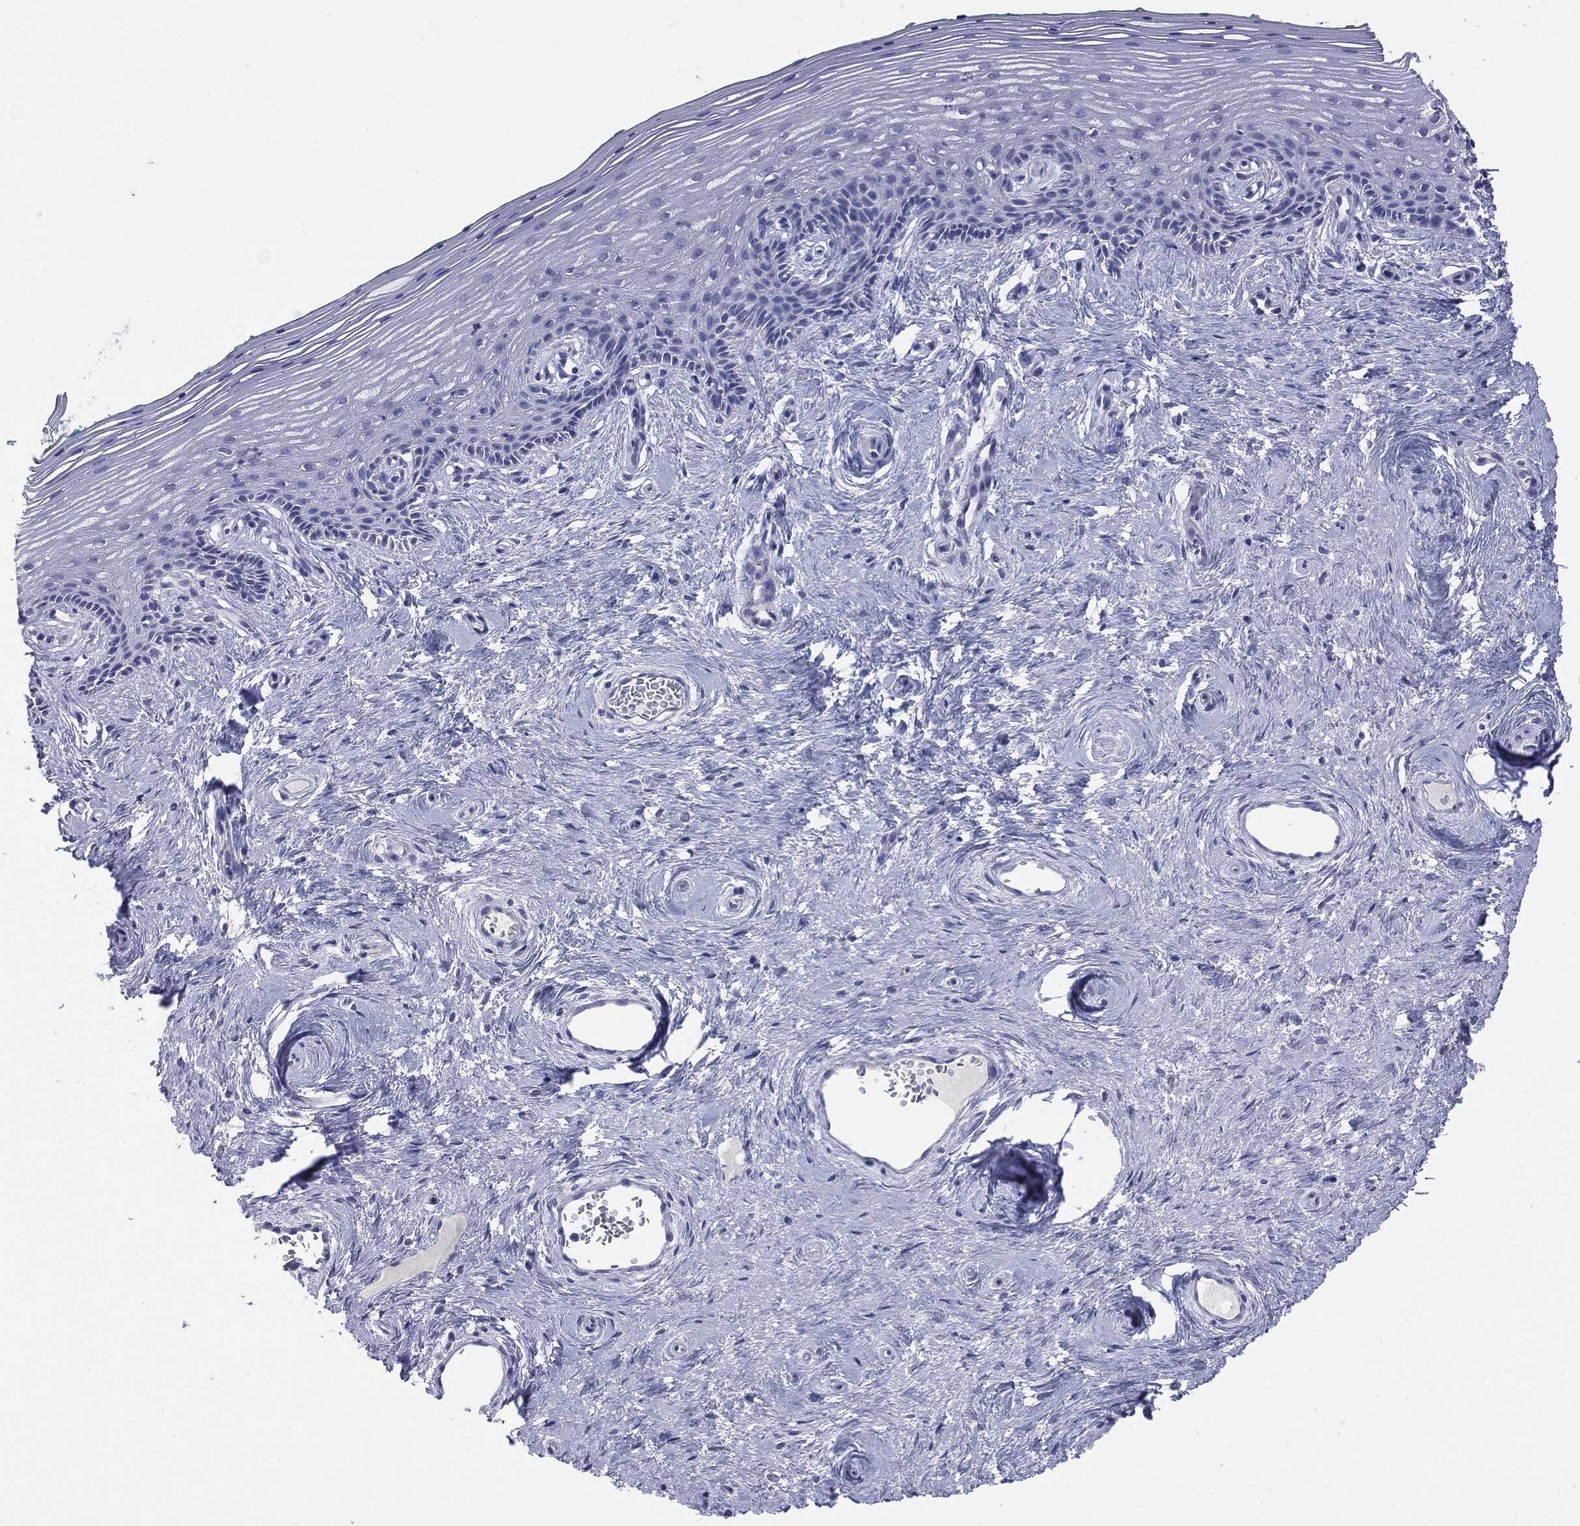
{"staining": {"intensity": "negative", "quantity": "none", "location": "none"}, "tissue": "vagina", "cell_type": "Squamous epithelial cells", "image_type": "normal", "snomed": [{"axis": "morphology", "description": "Normal tissue, NOS"}, {"axis": "topography", "description": "Vagina"}], "caption": "Protein analysis of unremarkable vagina exhibits no significant positivity in squamous epithelial cells. Nuclei are stained in blue.", "gene": "TSHB", "patient": {"sex": "female", "age": 45}}